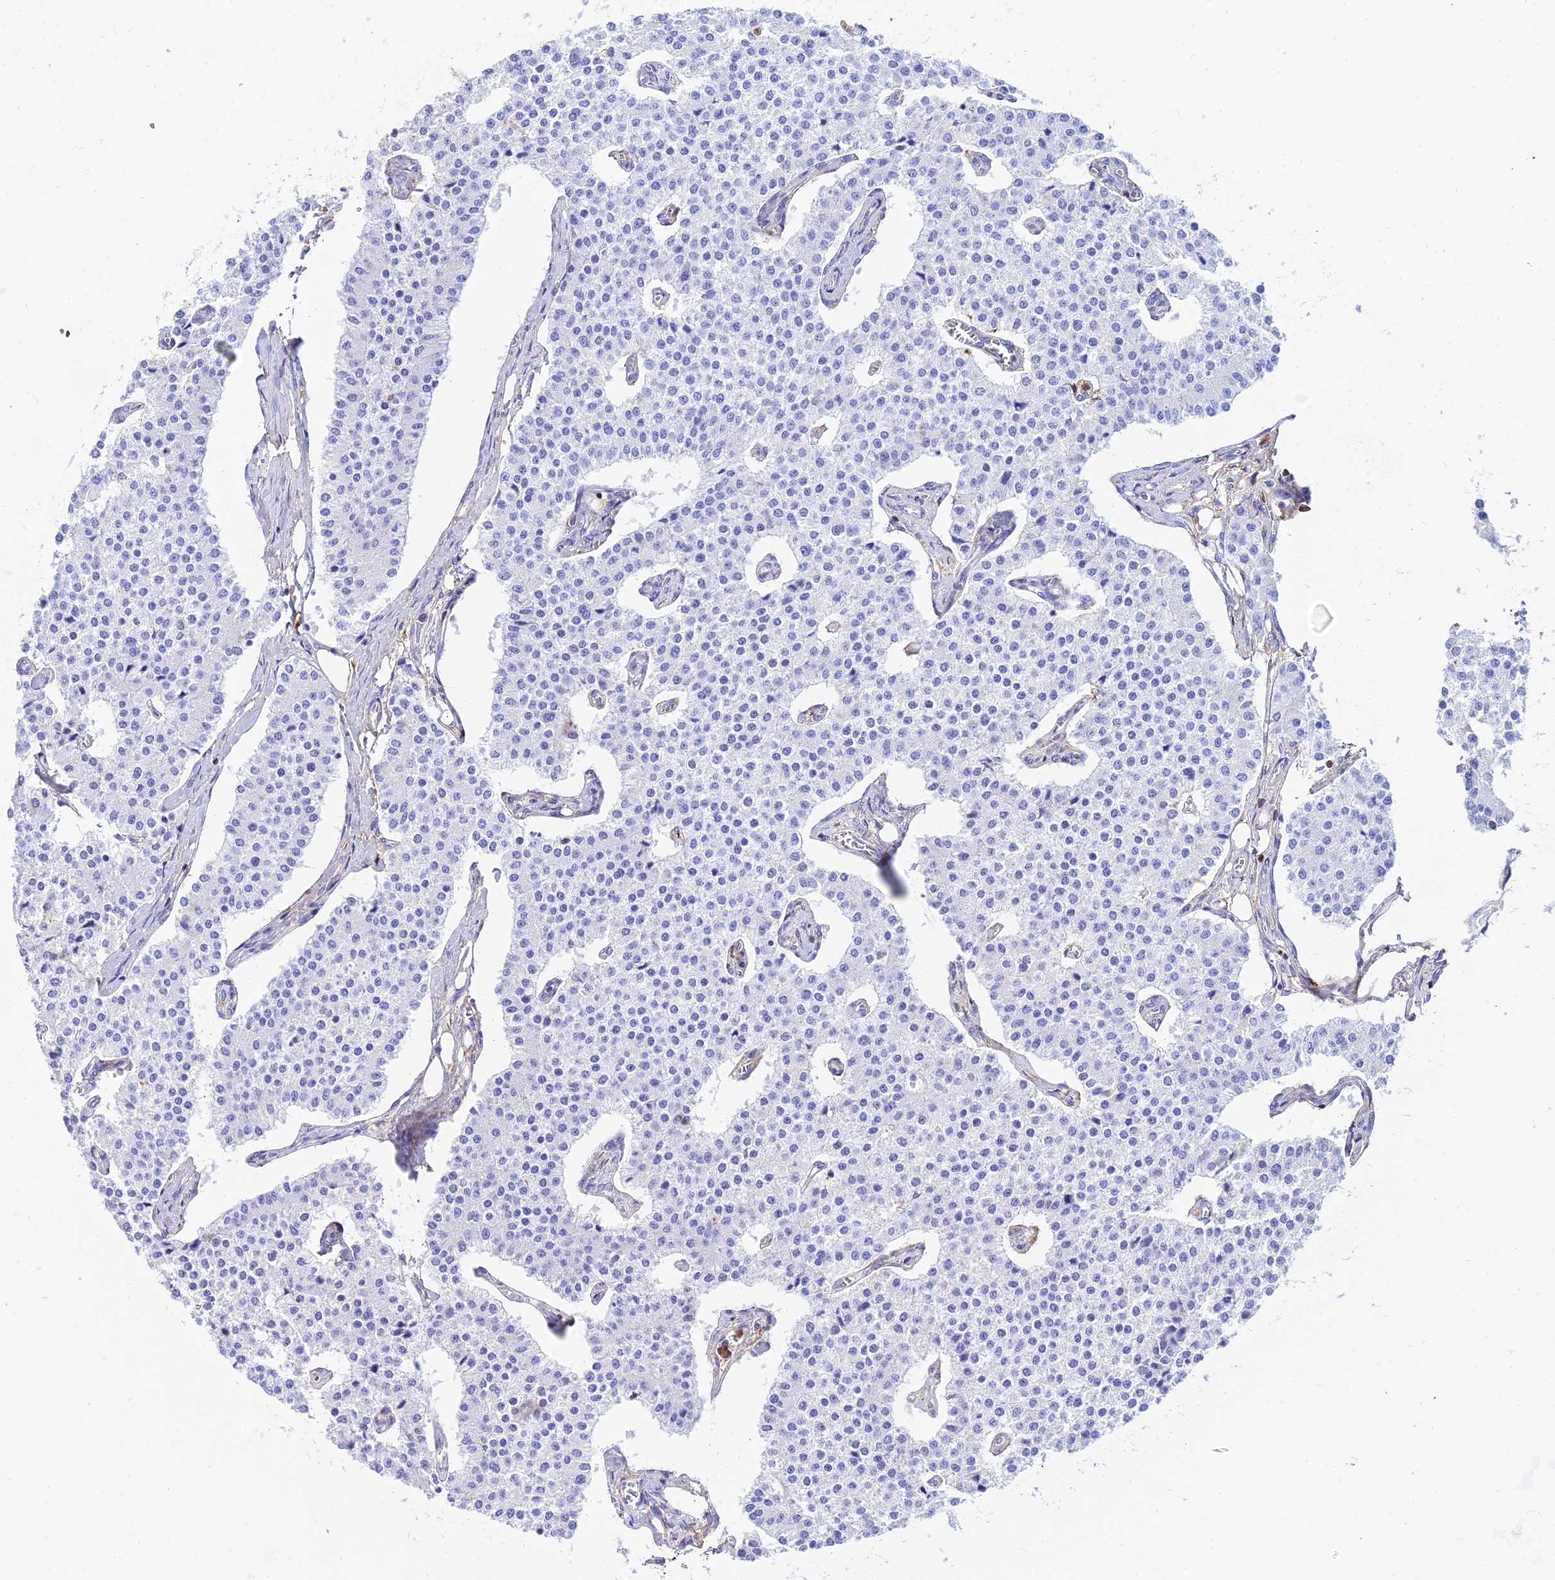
{"staining": {"intensity": "negative", "quantity": "none", "location": "none"}, "tissue": "carcinoid", "cell_type": "Tumor cells", "image_type": "cancer", "snomed": [{"axis": "morphology", "description": "Carcinoid, malignant, NOS"}, {"axis": "topography", "description": "Colon"}], "caption": "A high-resolution image shows IHC staining of malignant carcinoid, which displays no significant expression in tumor cells. Nuclei are stained in blue.", "gene": "SREK1IP1", "patient": {"sex": "female", "age": 52}}